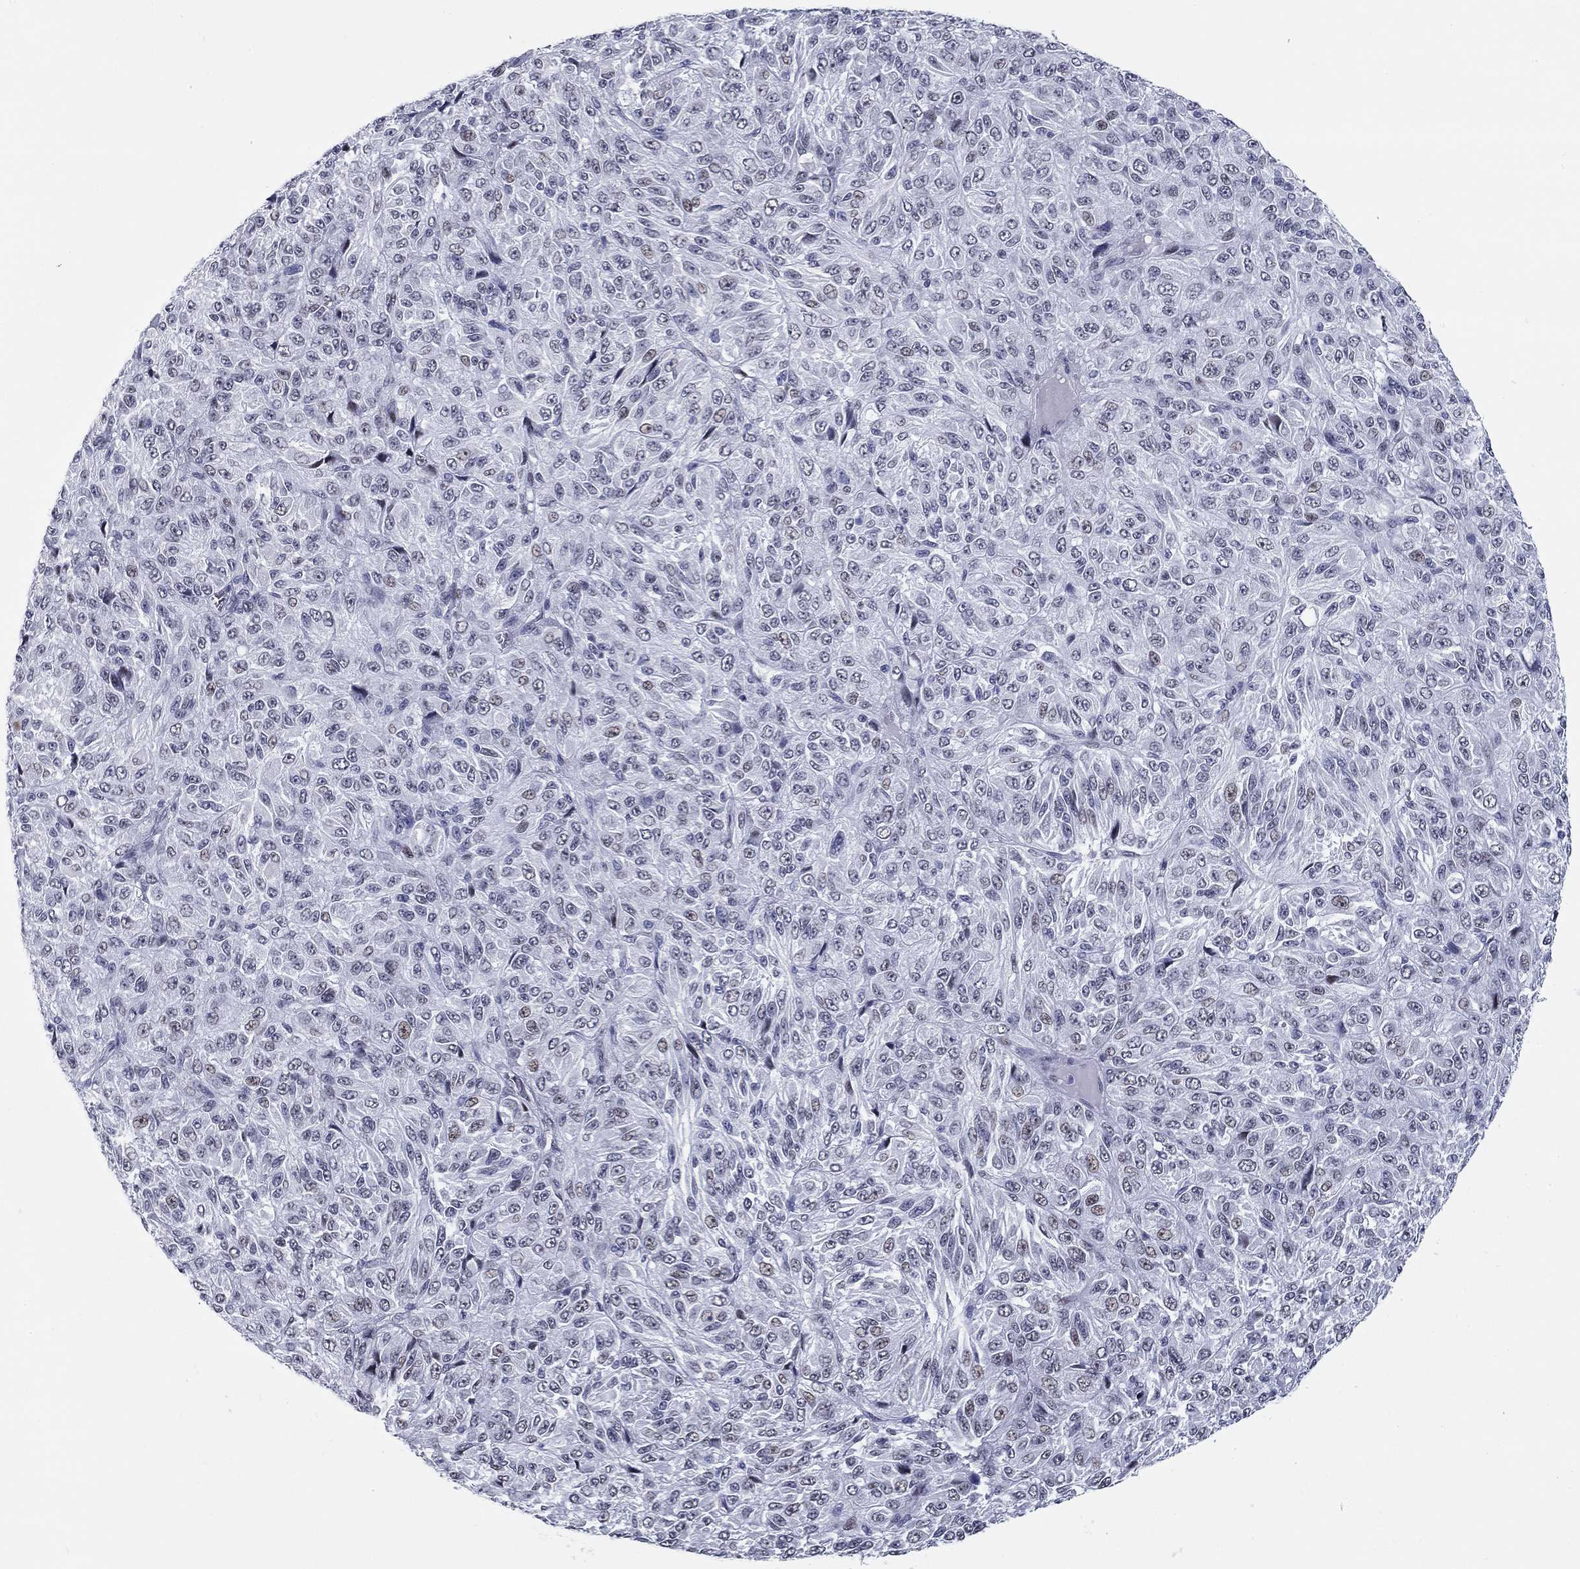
{"staining": {"intensity": "weak", "quantity": "<25%", "location": "nuclear"}, "tissue": "melanoma", "cell_type": "Tumor cells", "image_type": "cancer", "snomed": [{"axis": "morphology", "description": "Malignant melanoma, Metastatic site"}, {"axis": "topography", "description": "Brain"}], "caption": "DAB immunohistochemical staining of malignant melanoma (metastatic site) displays no significant expression in tumor cells.", "gene": "ASF1B", "patient": {"sex": "female", "age": 56}}